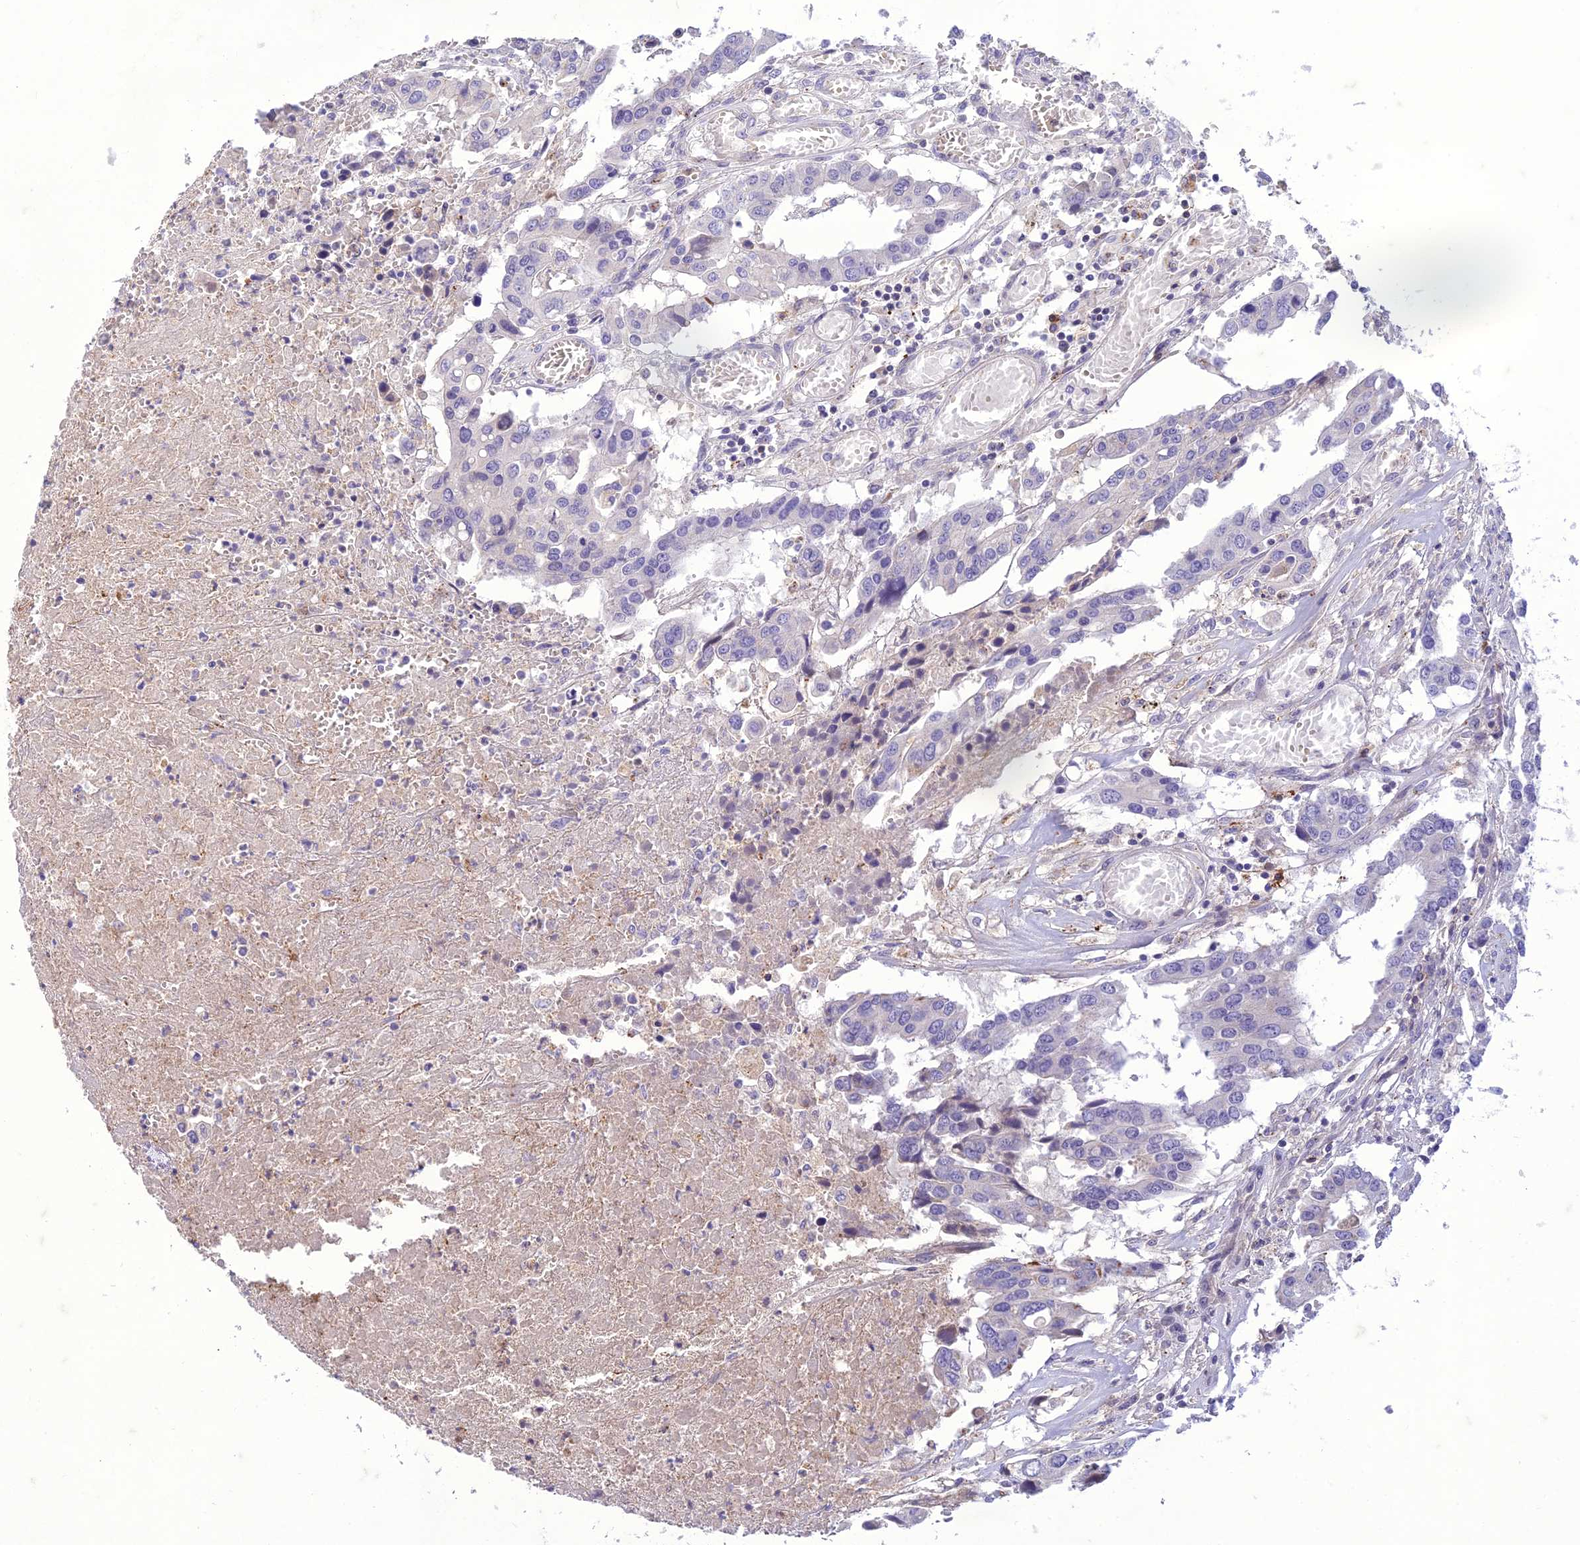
{"staining": {"intensity": "negative", "quantity": "none", "location": "none"}, "tissue": "colorectal cancer", "cell_type": "Tumor cells", "image_type": "cancer", "snomed": [{"axis": "morphology", "description": "Adenocarcinoma, NOS"}, {"axis": "topography", "description": "Colon"}], "caption": "Immunohistochemistry of human colorectal cancer exhibits no staining in tumor cells.", "gene": "ITGAE", "patient": {"sex": "male", "age": 77}}